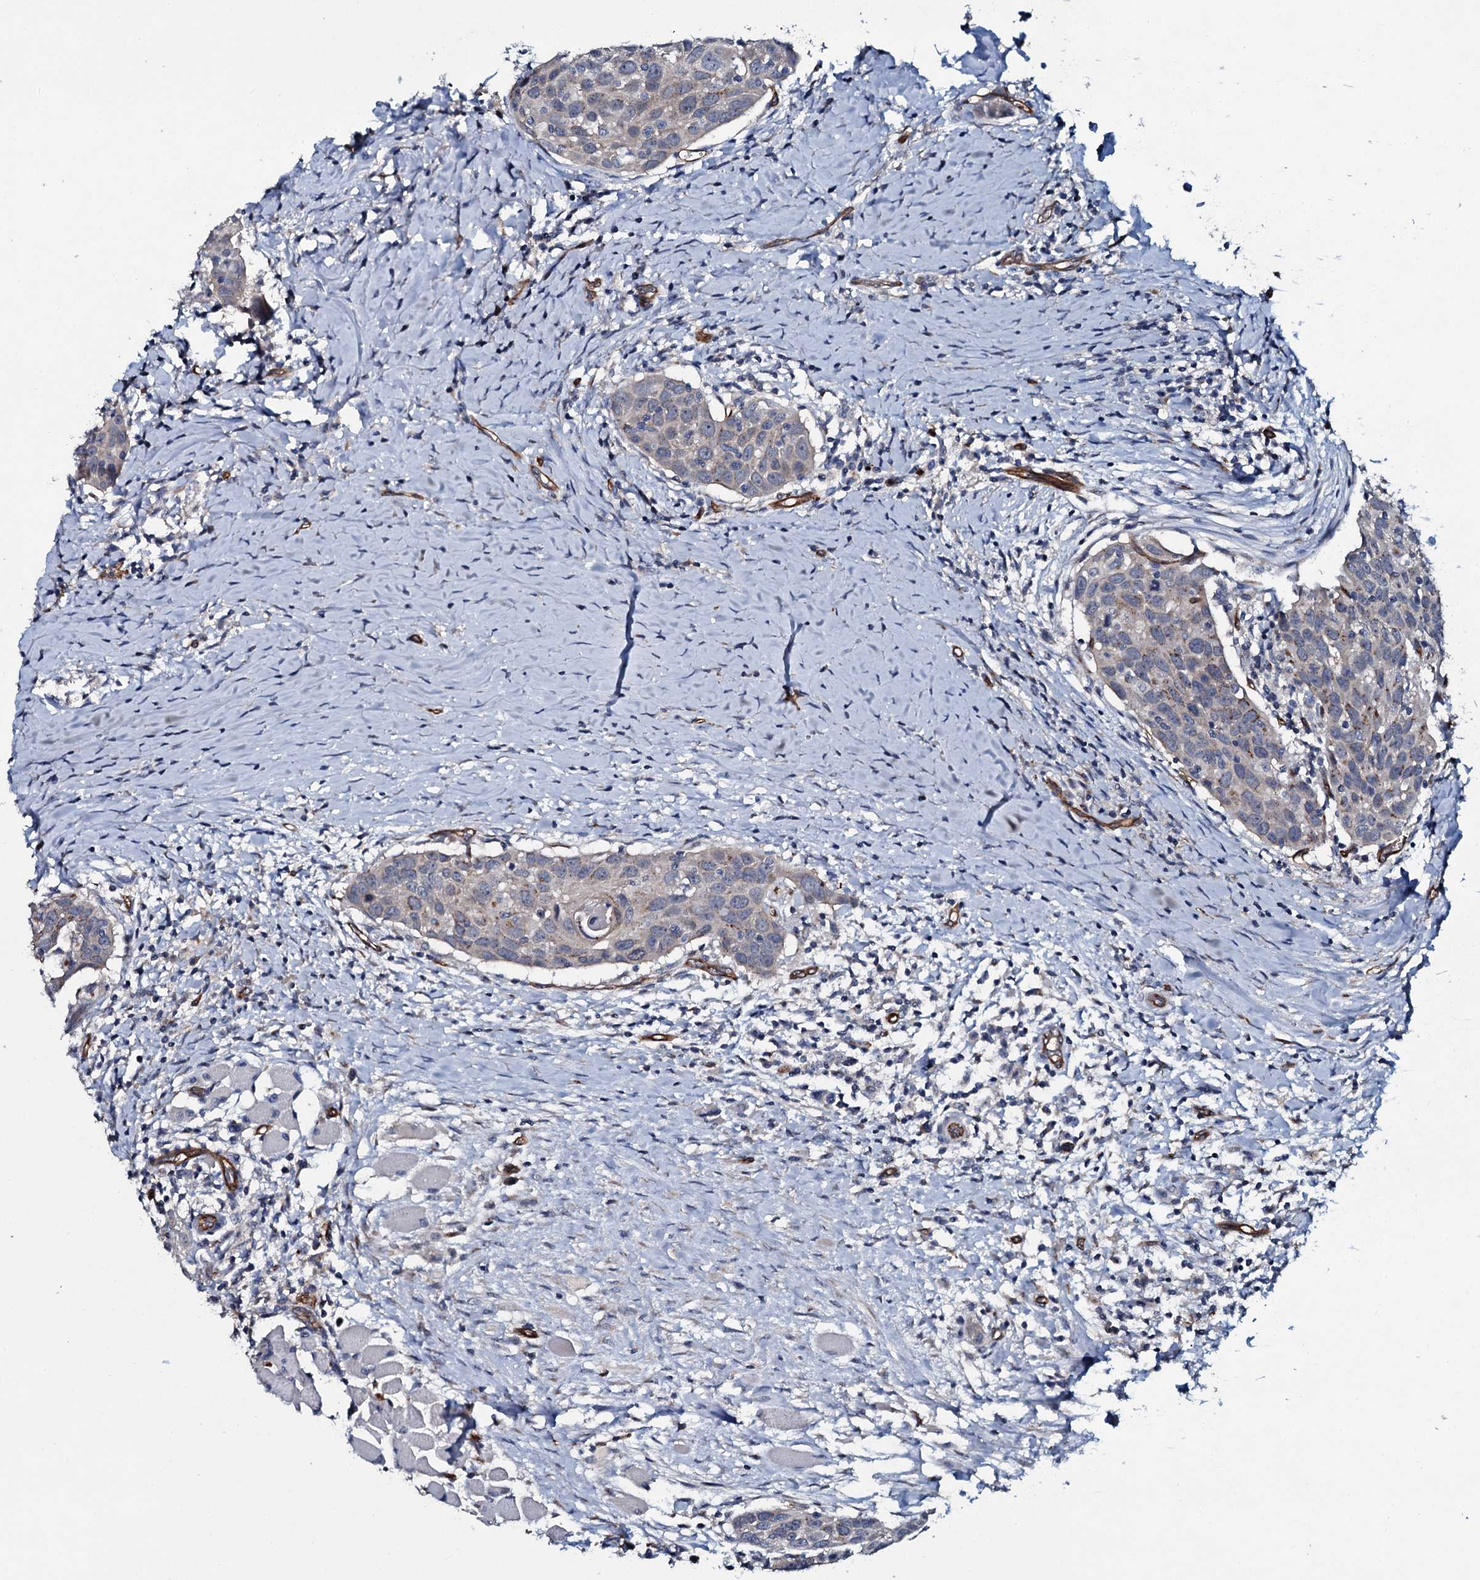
{"staining": {"intensity": "weak", "quantity": "25%-75%", "location": "cytoplasmic/membranous"}, "tissue": "head and neck cancer", "cell_type": "Tumor cells", "image_type": "cancer", "snomed": [{"axis": "morphology", "description": "Squamous cell carcinoma, NOS"}, {"axis": "topography", "description": "Oral tissue"}, {"axis": "topography", "description": "Head-Neck"}], "caption": "The photomicrograph shows immunohistochemical staining of head and neck cancer (squamous cell carcinoma). There is weak cytoplasmic/membranous staining is seen in approximately 25%-75% of tumor cells. (brown staining indicates protein expression, while blue staining denotes nuclei).", "gene": "CLEC14A", "patient": {"sex": "female", "age": 50}}